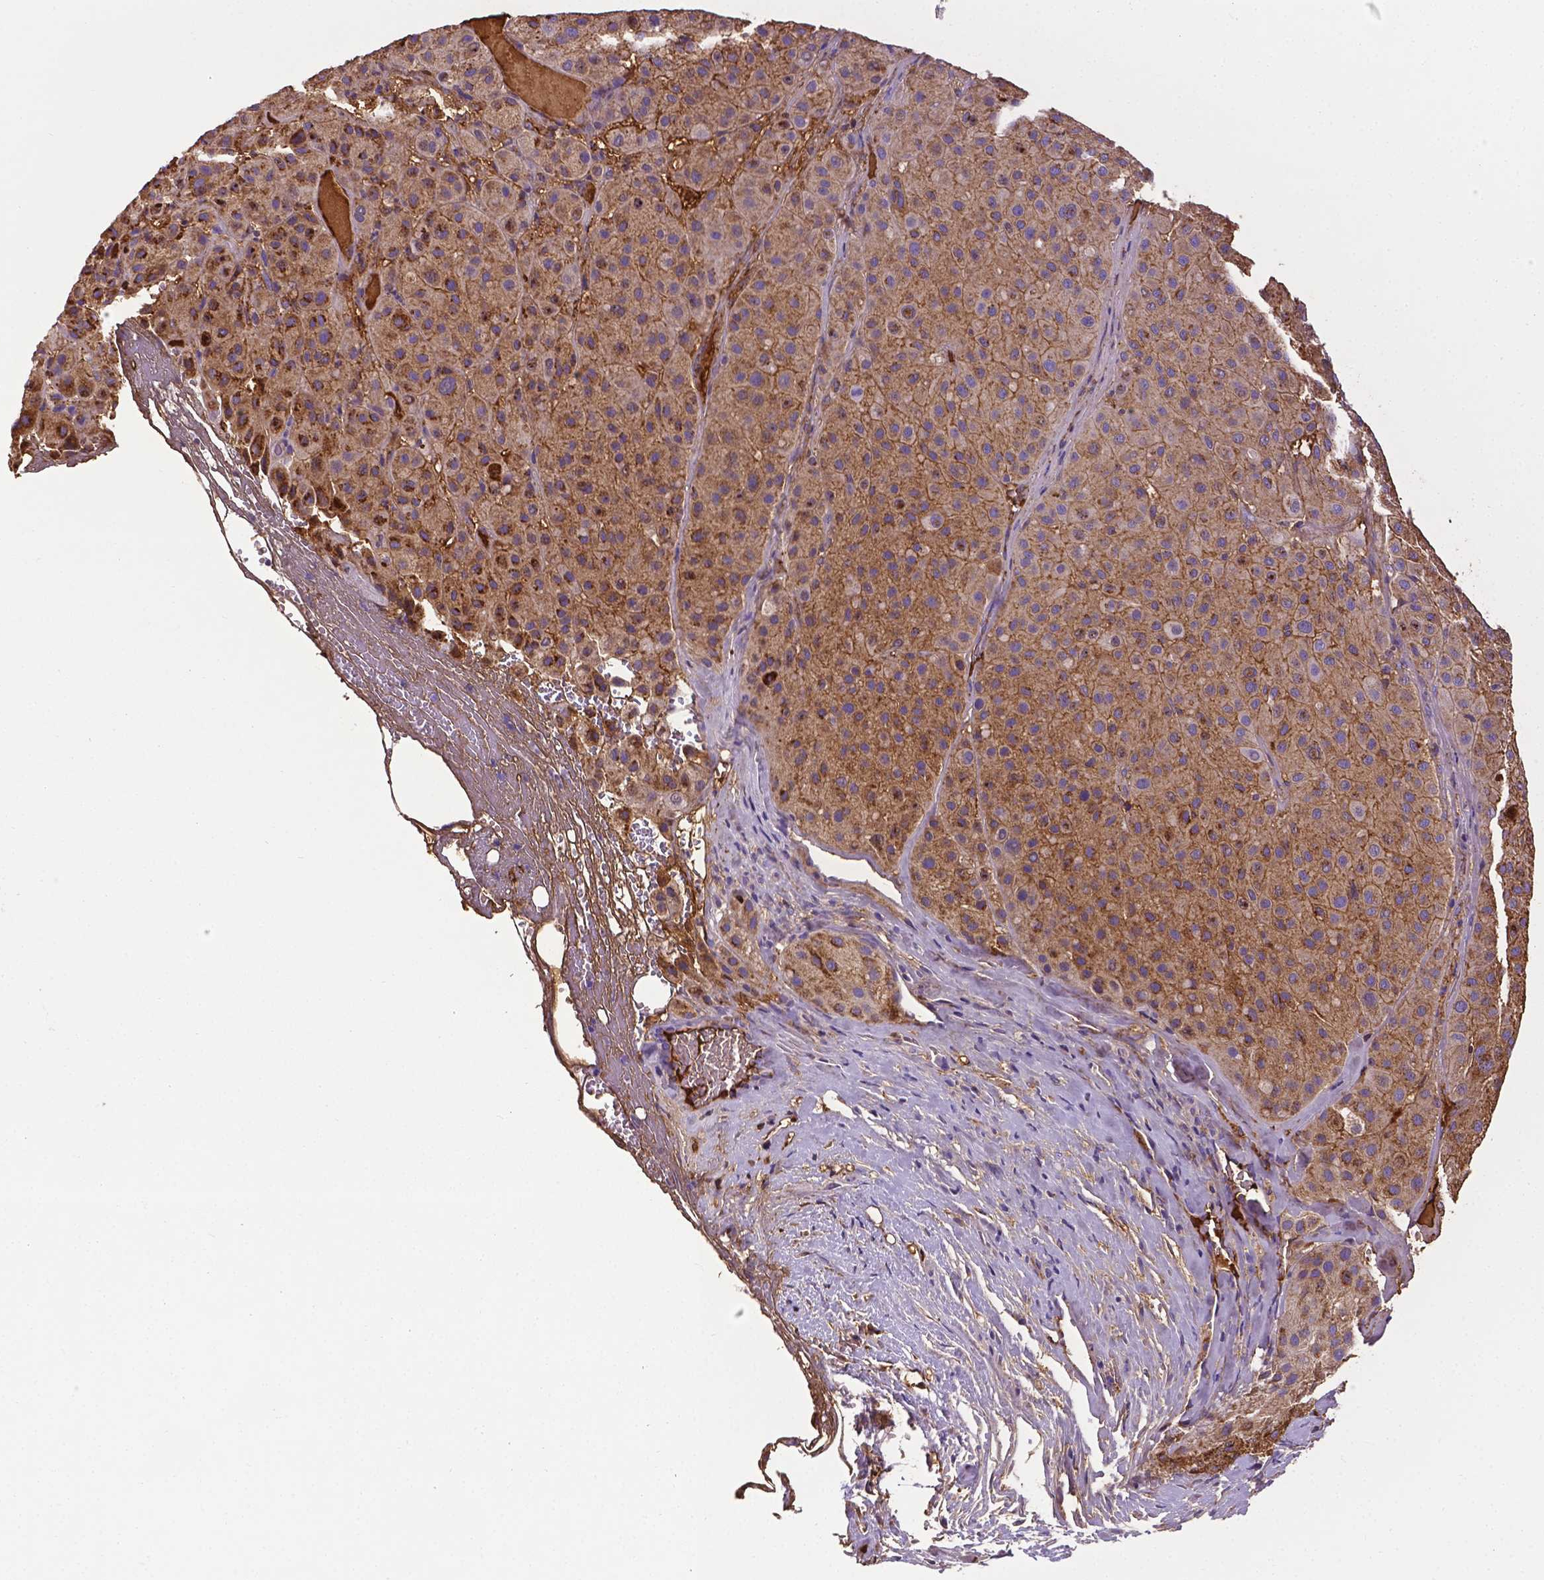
{"staining": {"intensity": "moderate", "quantity": ">75%", "location": "cytoplasmic/membranous"}, "tissue": "melanoma", "cell_type": "Tumor cells", "image_type": "cancer", "snomed": [{"axis": "morphology", "description": "Malignant melanoma, Metastatic site"}, {"axis": "topography", "description": "Smooth muscle"}], "caption": "A brown stain shows moderate cytoplasmic/membranous positivity of a protein in human malignant melanoma (metastatic site) tumor cells.", "gene": "APOE", "patient": {"sex": "male", "age": 41}}